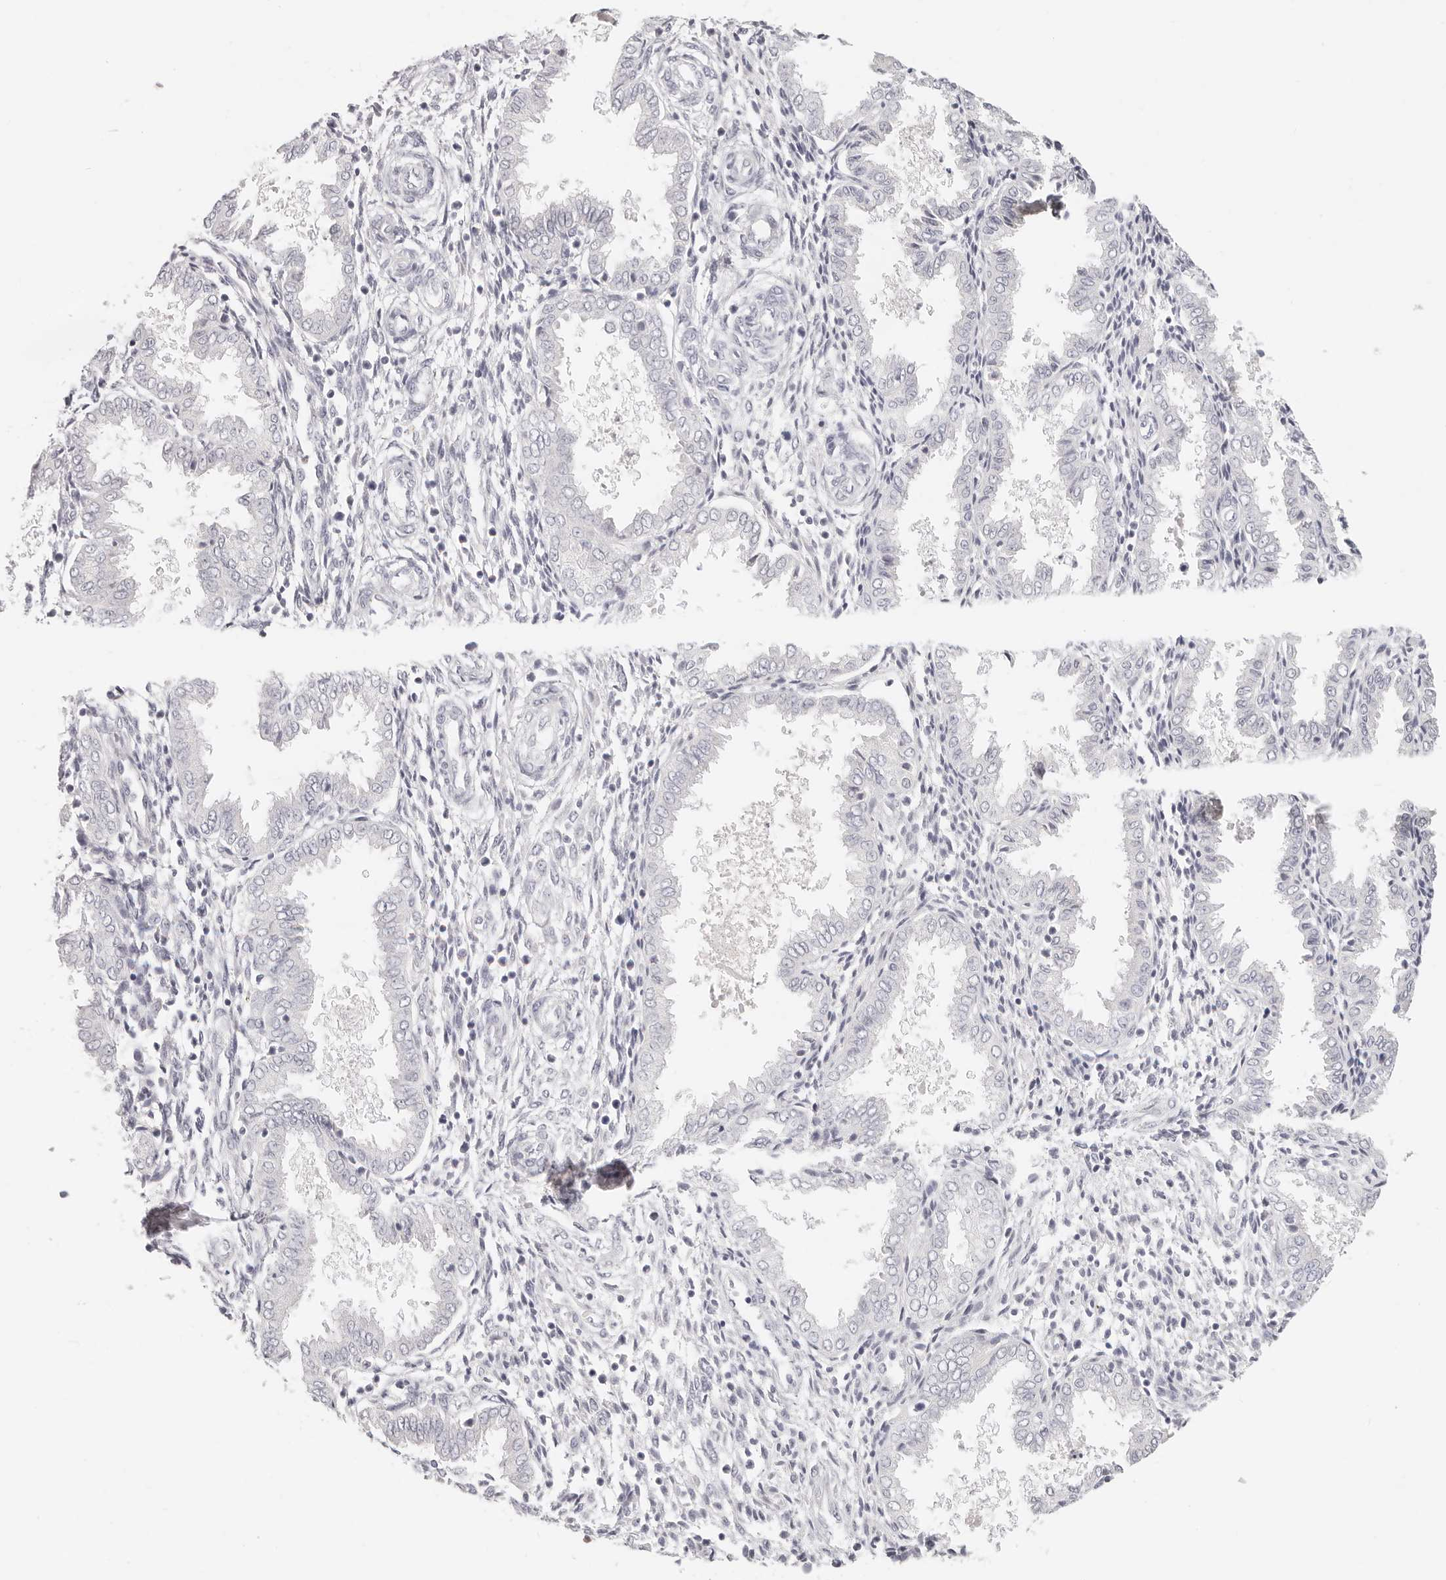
{"staining": {"intensity": "negative", "quantity": "none", "location": "none"}, "tissue": "endometrium", "cell_type": "Cells in endometrial stroma", "image_type": "normal", "snomed": [{"axis": "morphology", "description": "Normal tissue, NOS"}, {"axis": "topography", "description": "Endometrium"}], "caption": "This is an immunohistochemistry photomicrograph of unremarkable human endometrium. There is no positivity in cells in endometrial stroma.", "gene": "ASCL1", "patient": {"sex": "female", "age": 33}}